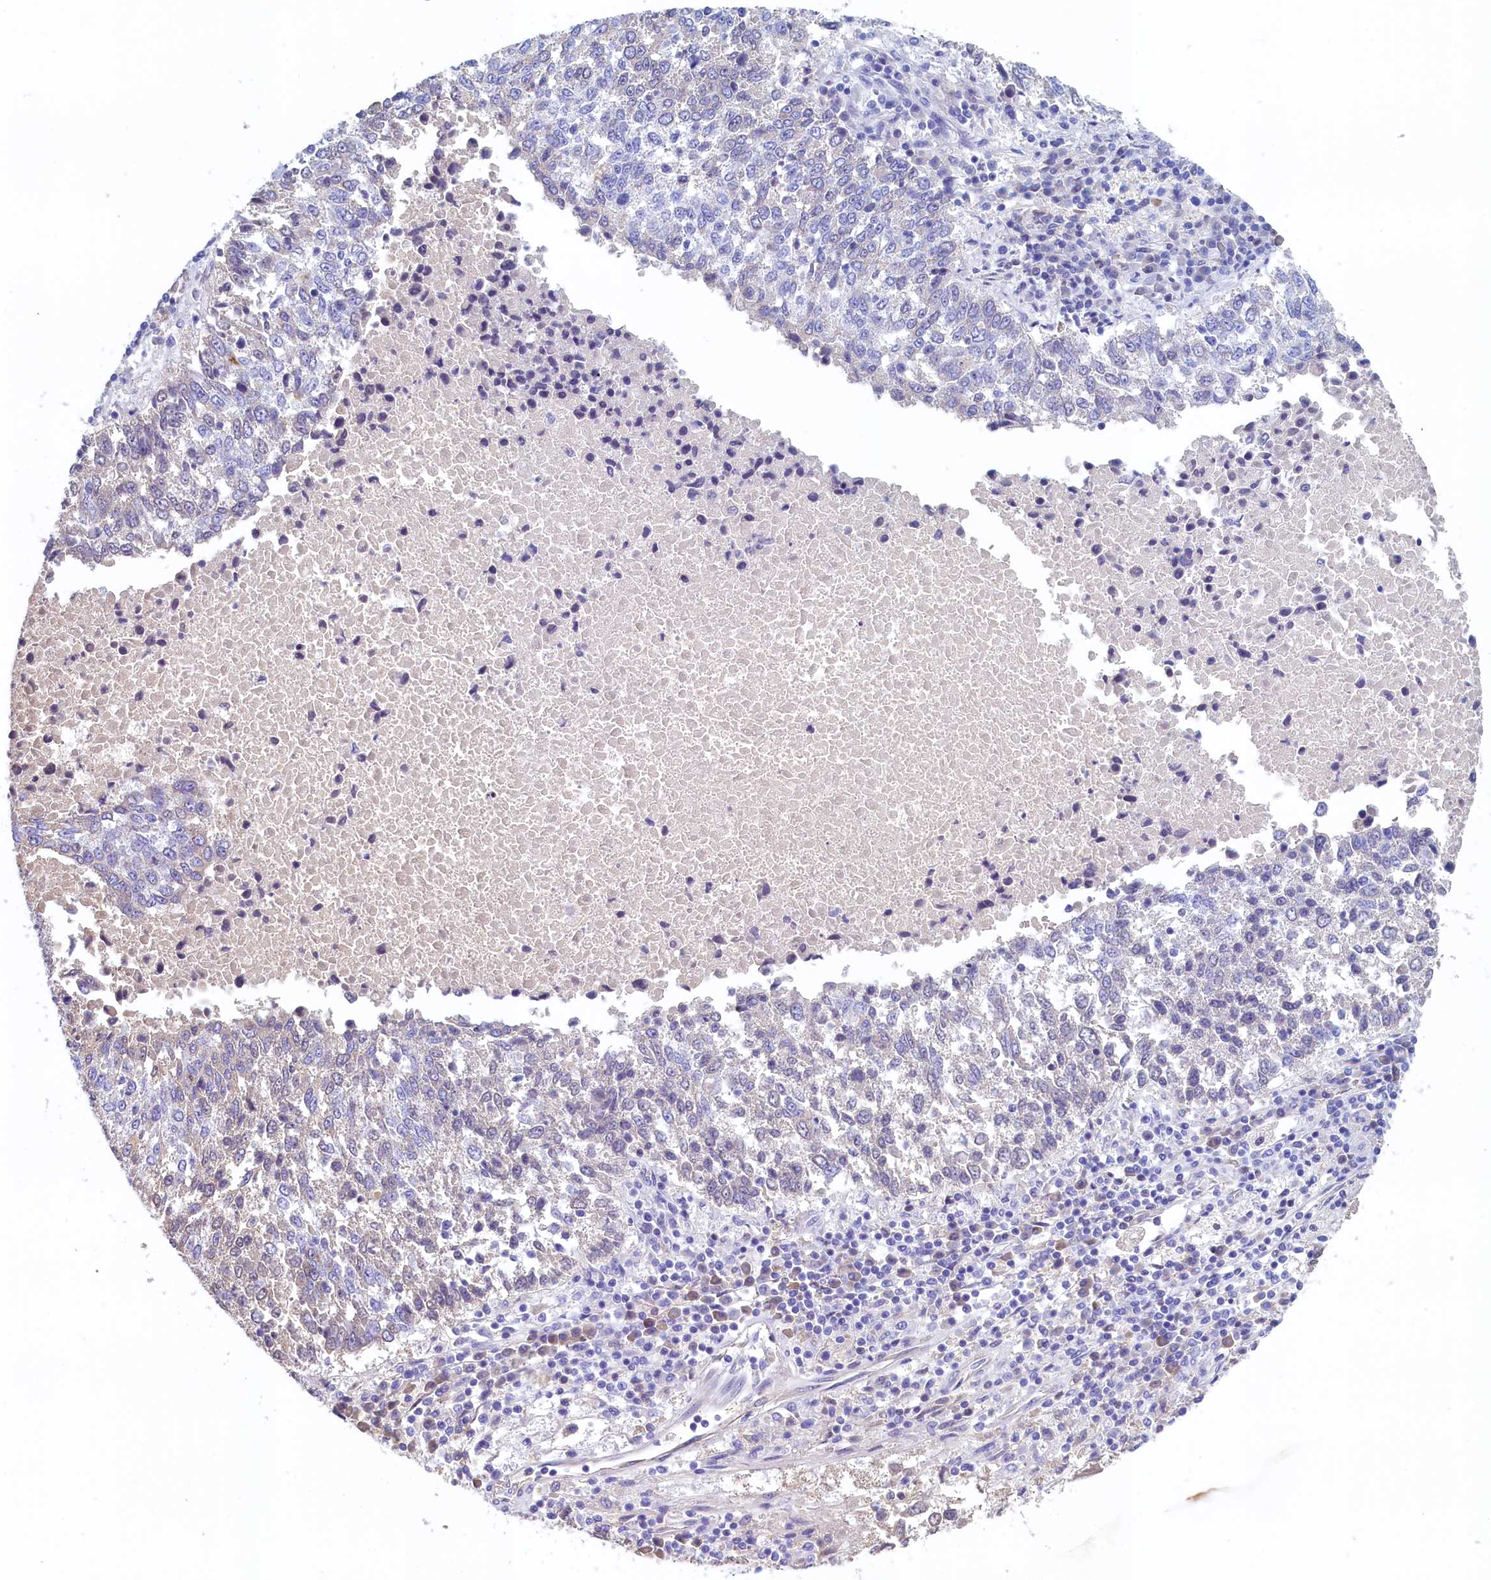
{"staining": {"intensity": "negative", "quantity": "none", "location": "none"}, "tissue": "lung cancer", "cell_type": "Tumor cells", "image_type": "cancer", "snomed": [{"axis": "morphology", "description": "Squamous cell carcinoma, NOS"}, {"axis": "topography", "description": "Lung"}], "caption": "DAB immunohistochemical staining of human lung squamous cell carcinoma reveals no significant positivity in tumor cells.", "gene": "GUCA1C", "patient": {"sex": "male", "age": 73}}